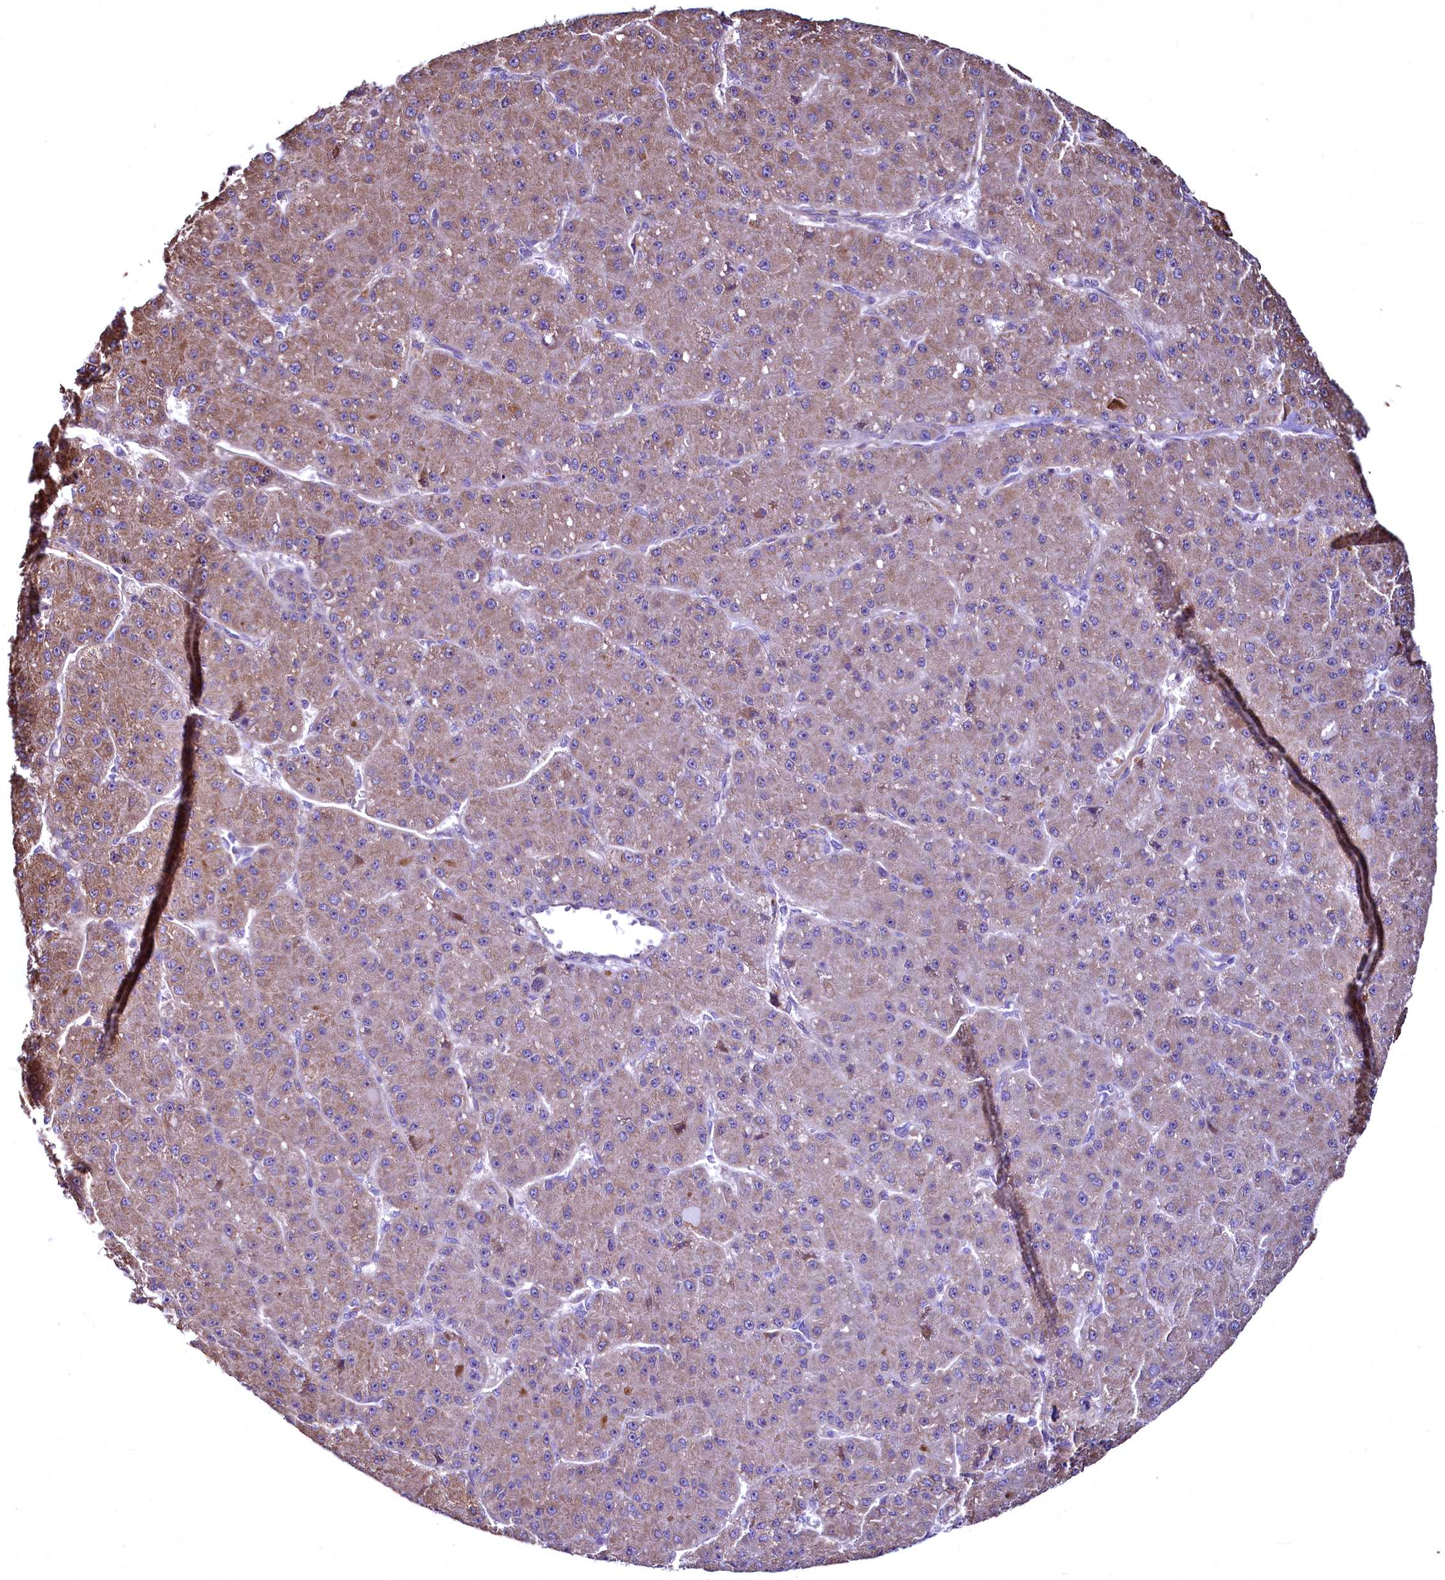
{"staining": {"intensity": "moderate", "quantity": ">75%", "location": "cytoplasmic/membranous"}, "tissue": "liver cancer", "cell_type": "Tumor cells", "image_type": "cancer", "snomed": [{"axis": "morphology", "description": "Carcinoma, Hepatocellular, NOS"}, {"axis": "topography", "description": "Liver"}], "caption": "Hepatocellular carcinoma (liver) tissue demonstrates moderate cytoplasmic/membranous expression in about >75% of tumor cells, visualized by immunohistochemistry.", "gene": "TBCEL", "patient": {"sex": "male", "age": 67}}